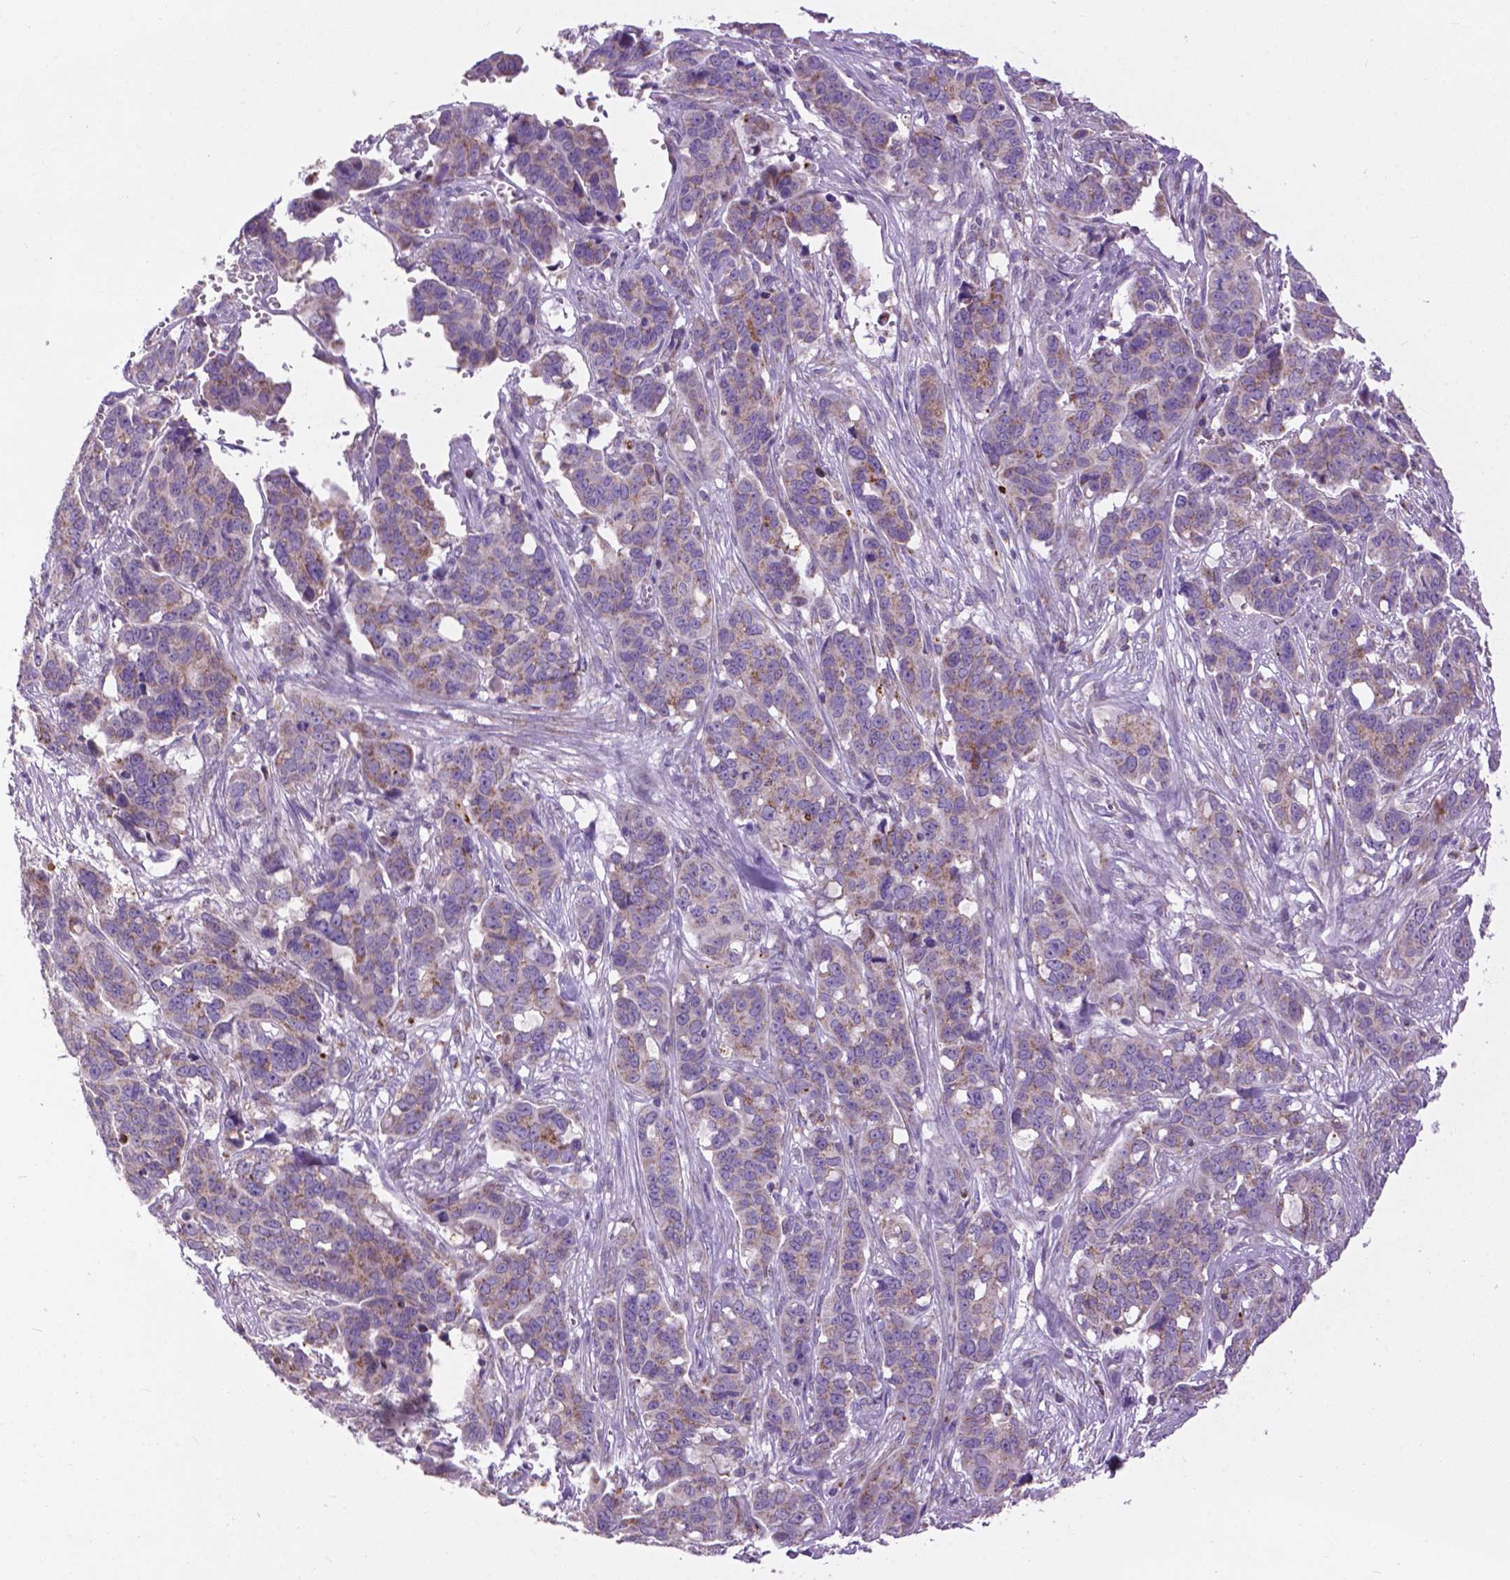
{"staining": {"intensity": "moderate", "quantity": "<25%", "location": "cytoplasmic/membranous"}, "tissue": "ovarian cancer", "cell_type": "Tumor cells", "image_type": "cancer", "snomed": [{"axis": "morphology", "description": "Carcinoma, endometroid"}, {"axis": "topography", "description": "Ovary"}], "caption": "A brown stain shows moderate cytoplasmic/membranous expression of a protein in endometroid carcinoma (ovarian) tumor cells. (DAB (3,3'-diaminobenzidine) IHC with brightfield microscopy, high magnification).", "gene": "VDAC1", "patient": {"sex": "female", "age": 78}}